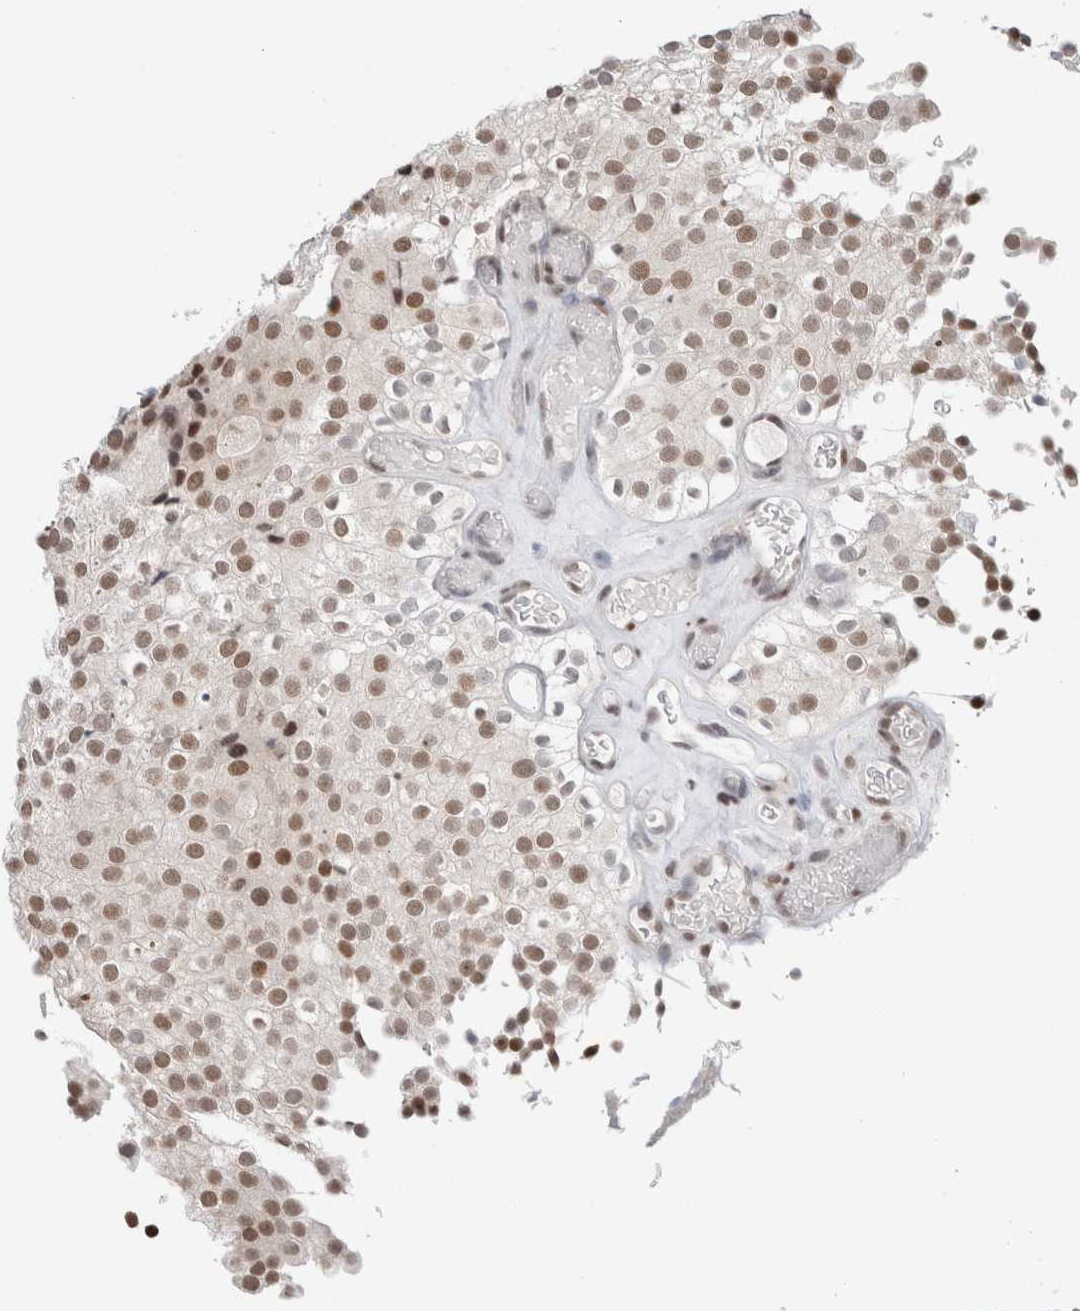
{"staining": {"intensity": "moderate", "quantity": ">75%", "location": "nuclear"}, "tissue": "urothelial cancer", "cell_type": "Tumor cells", "image_type": "cancer", "snomed": [{"axis": "morphology", "description": "Urothelial carcinoma, Low grade"}, {"axis": "topography", "description": "Urinary bladder"}], "caption": "Low-grade urothelial carcinoma was stained to show a protein in brown. There is medium levels of moderate nuclear expression in approximately >75% of tumor cells.", "gene": "PRMT1", "patient": {"sex": "male", "age": 78}}